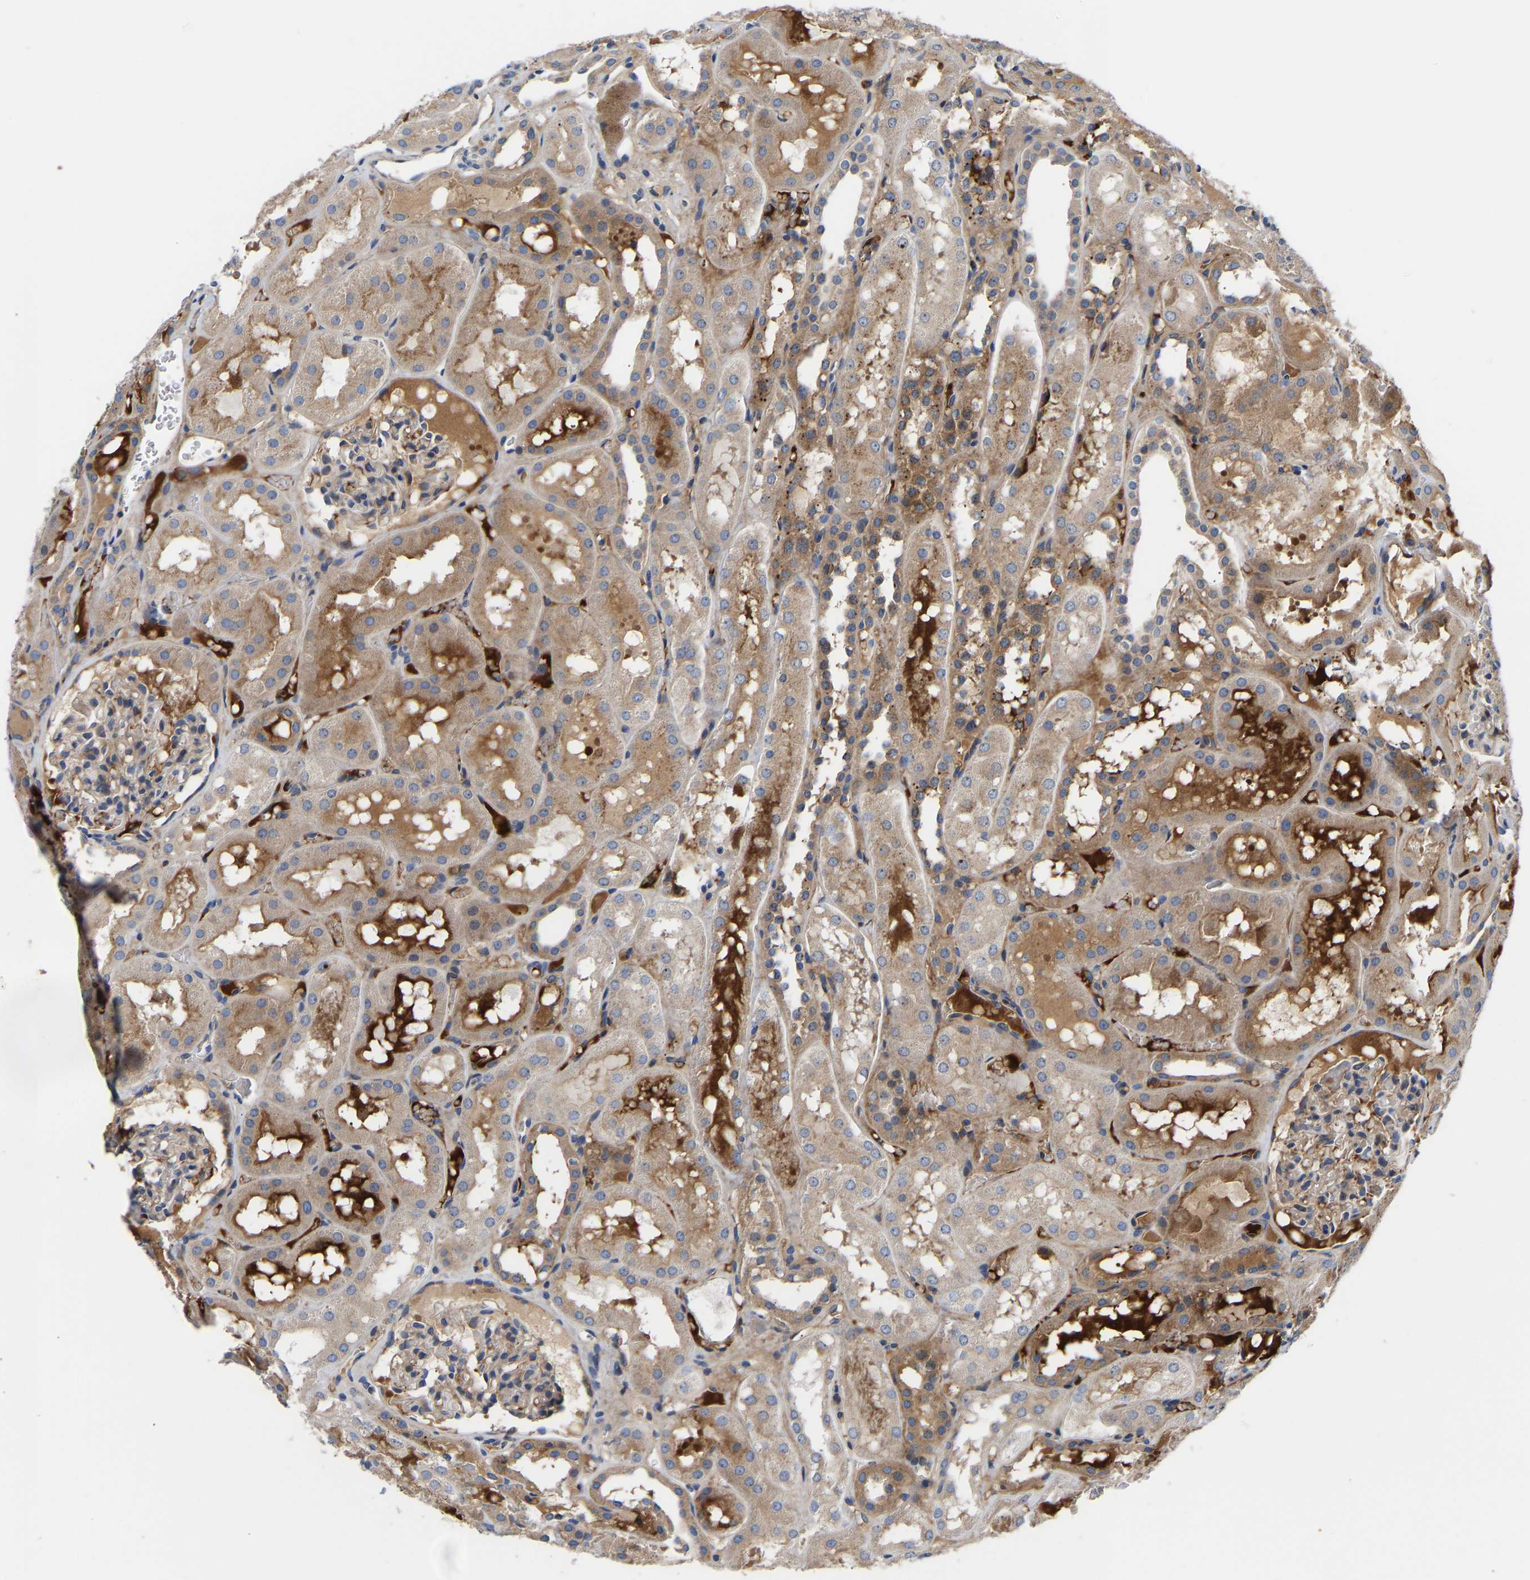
{"staining": {"intensity": "weak", "quantity": "25%-75%", "location": "cytoplasmic/membranous"}, "tissue": "kidney", "cell_type": "Cells in glomeruli", "image_type": "normal", "snomed": [{"axis": "morphology", "description": "Normal tissue, NOS"}, {"axis": "topography", "description": "Kidney"}, {"axis": "topography", "description": "Urinary bladder"}], "caption": "Protein staining by IHC reveals weak cytoplasmic/membranous expression in approximately 25%-75% of cells in glomeruli in unremarkable kidney.", "gene": "AIMP2", "patient": {"sex": "male", "age": 16}}